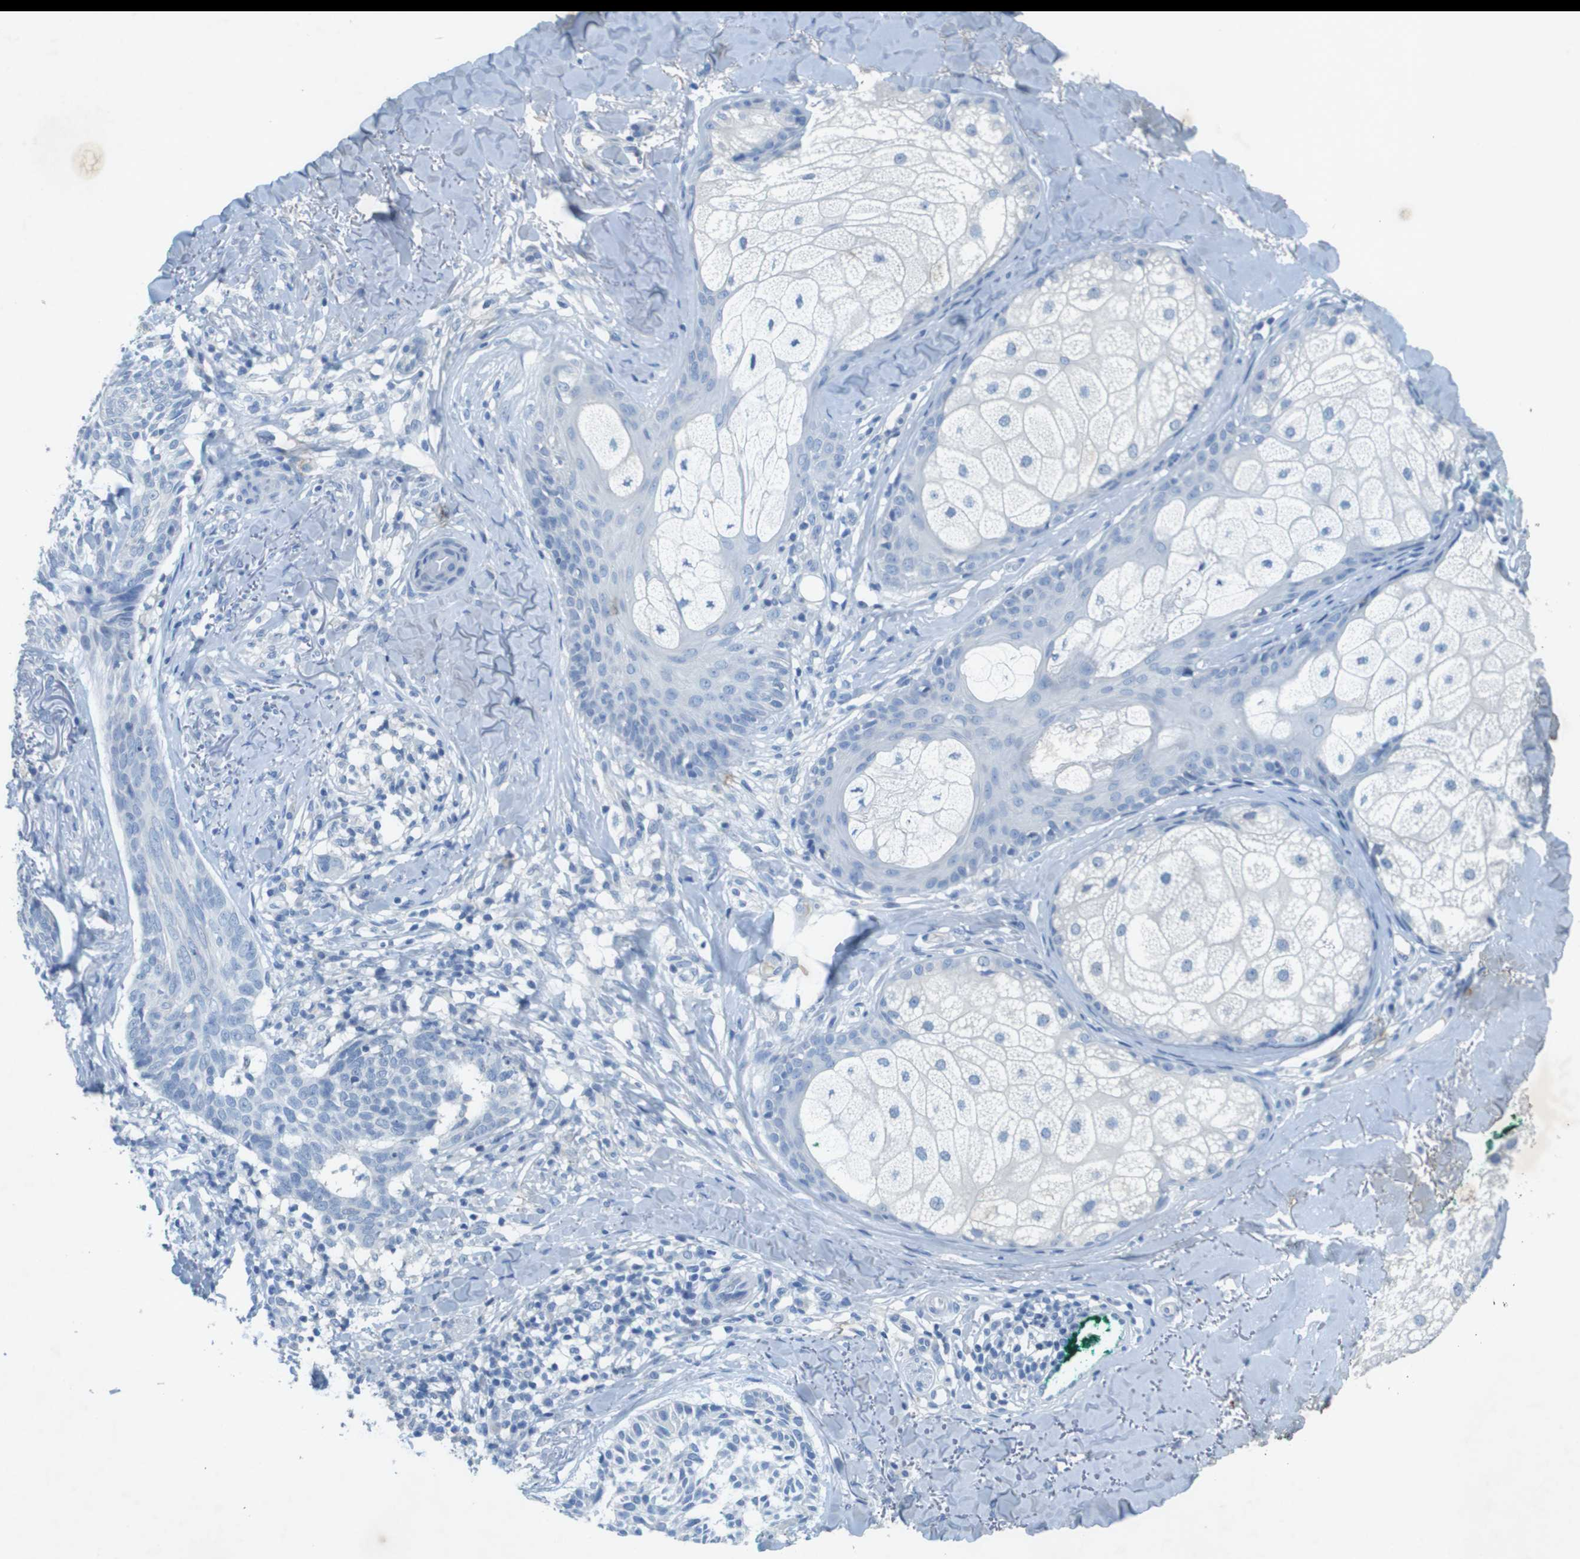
{"staining": {"intensity": "negative", "quantity": "none", "location": "none"}, "tissue": "skin cancer", "cell_type": "Tumor cells", "image_type": "cancer", "snomed": [{"axis": "morphology", "description": "Basal cell carcinoma"}, {"axis": "topography", "description": "Skin"}], "caption": "IHC micrograph of neoplastic tissue: skin cancer stained with DAB (3,3'-diaminobenzidine) demonstrates no significant protein staining in tumor cells.", "gene": "CD320", "patient": {"sex": "male", "age": 43}}